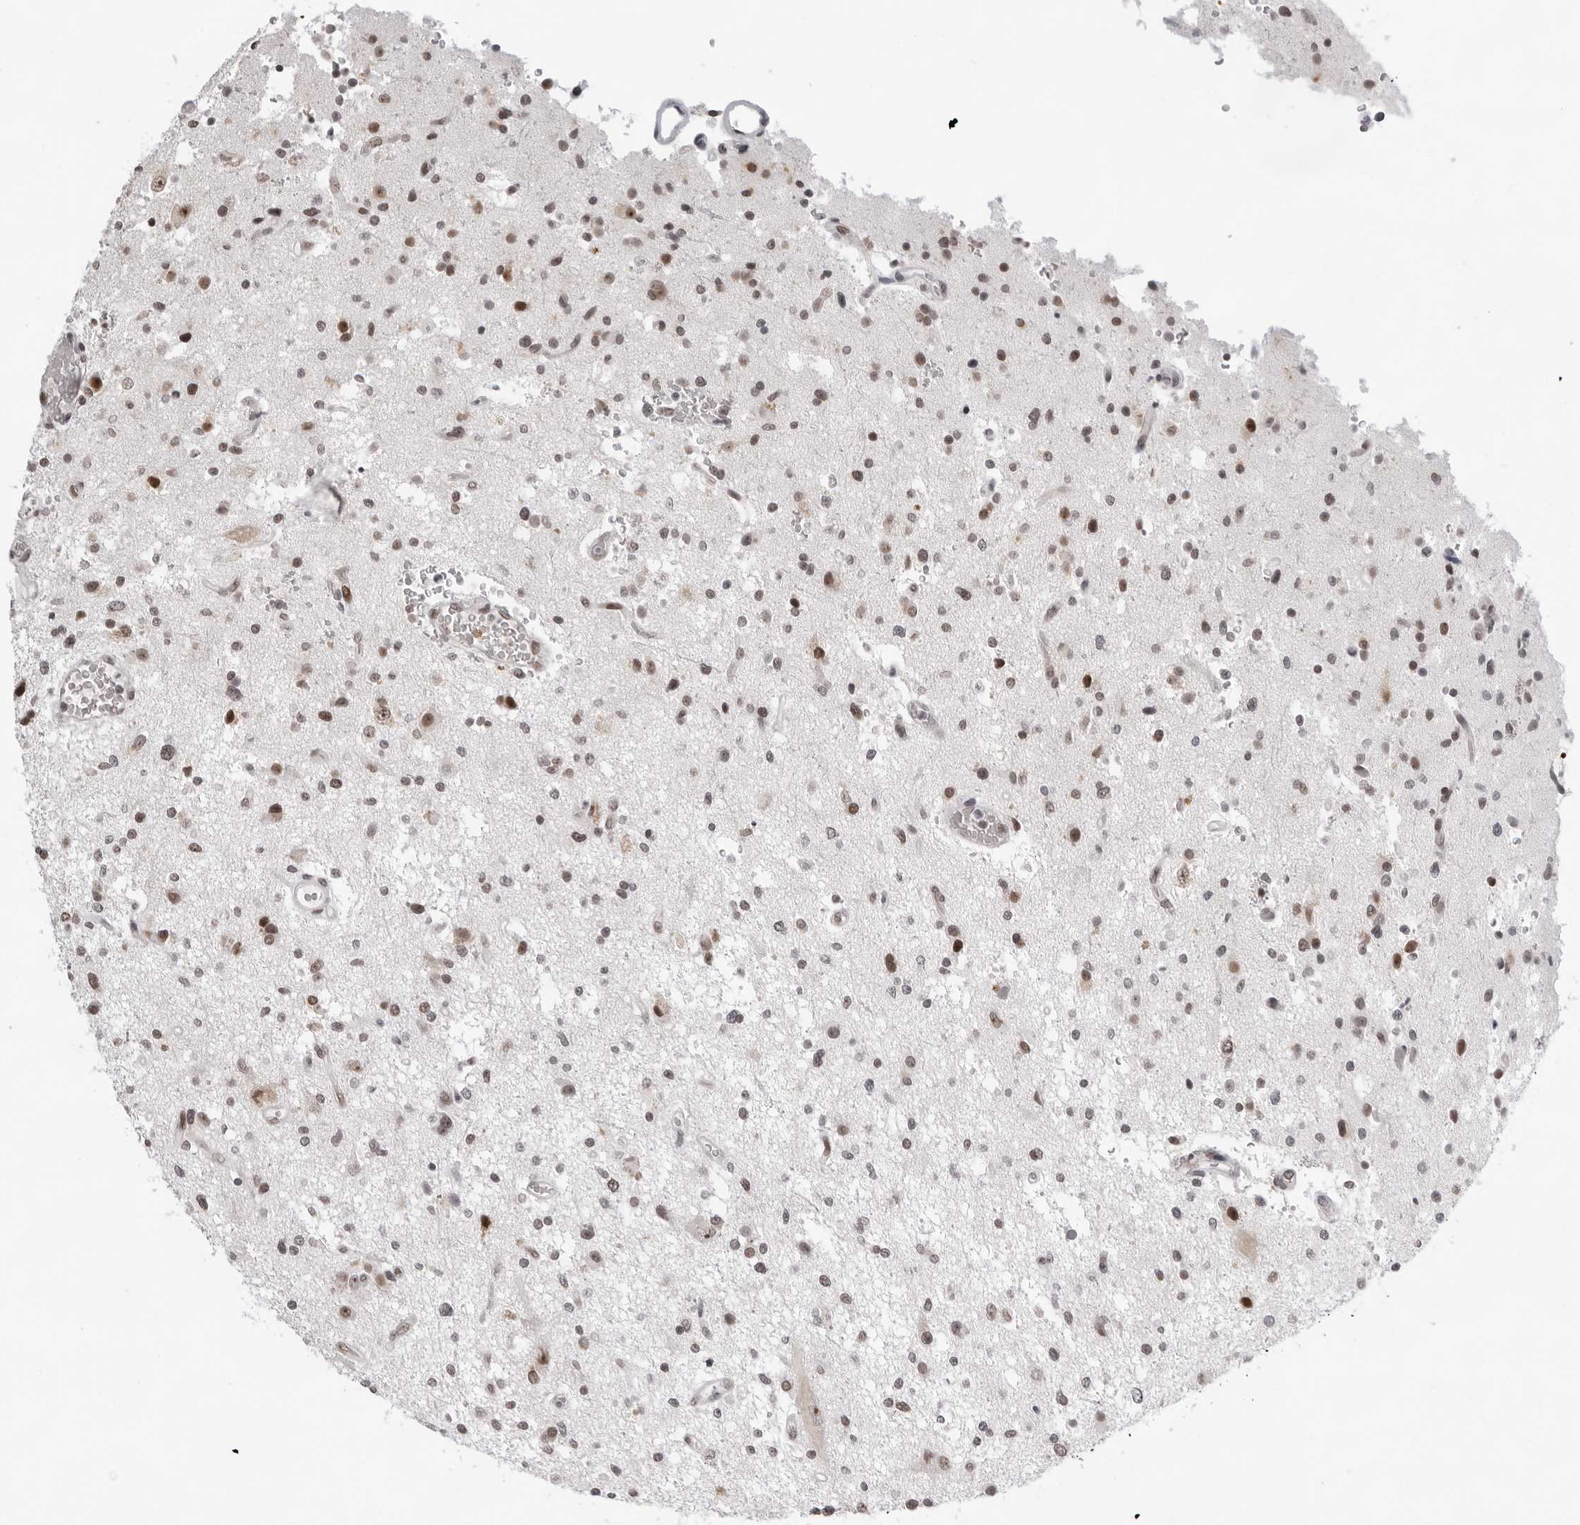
{"staining": {"intensity": "moderate", "quantity": ">75%", "location": "nuclear"}, "tissue": "glioma", "cell_type": "Tumor cells", "image_type": "cancer", "snomed": [{"axis": "morphology", "description": "Glioma, malignant, High grade"}, {"axis": "topography", "description": "Brain"}], "caption": "Tumor cells exhibit moderate nuclear staining in about >75% of cells in malignant glioma (high-grade). The staining was performed using DAB to visualize the protein expression in brown, while the nuclei were stained in blue with hematoxylin (Magnification: 20x).", "gene": "USP1", "patient": {"sex": "male", "age": 33}}